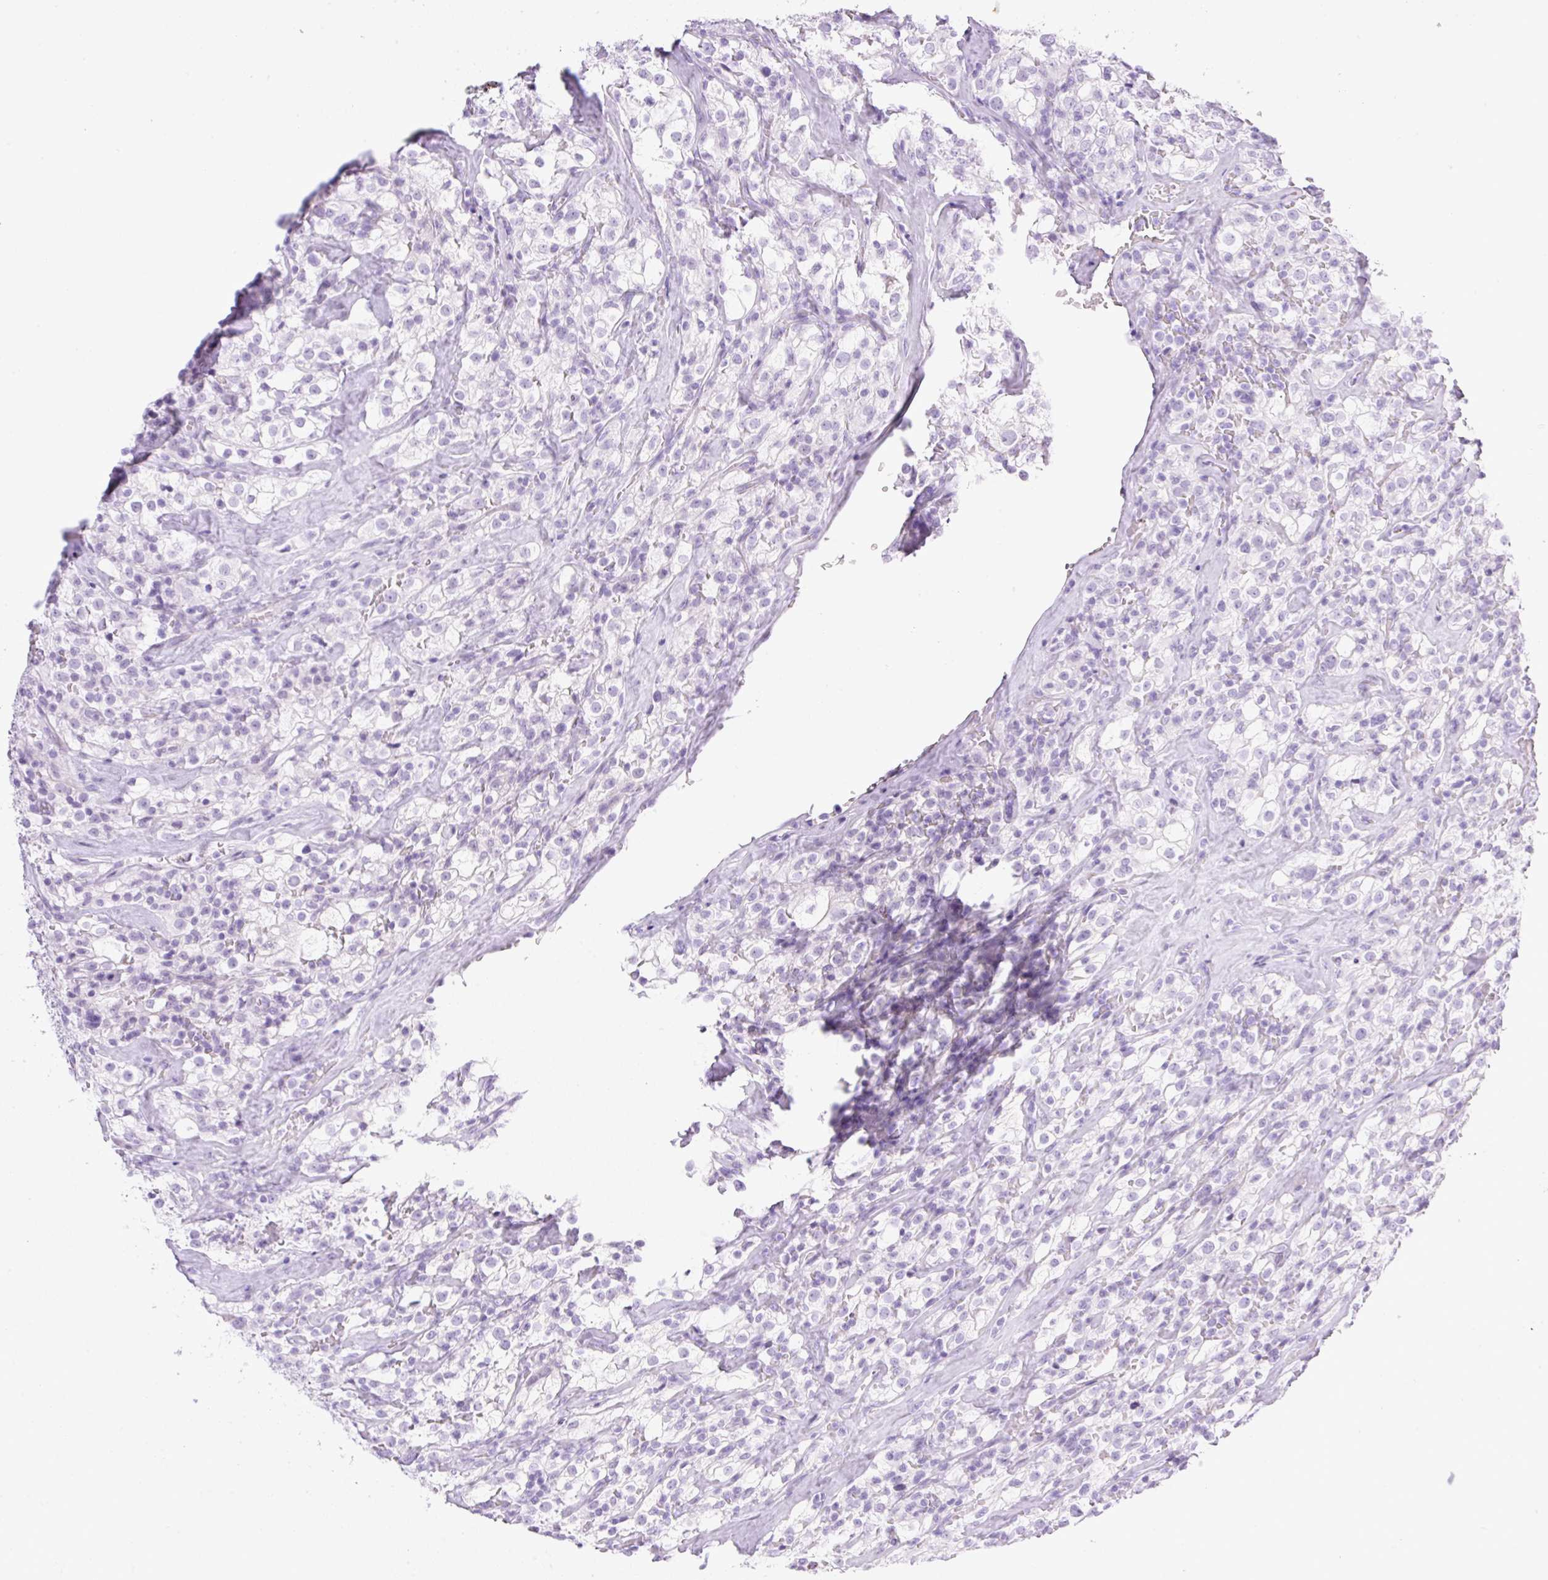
{"staining": {"intensity": "negative", "quantity": "none", "location": "none"}, "tissue": "renal cancer", "cell_type": "Tumor cells", "image_type": "cancer", "snomed": [{"axis": "morphology", "description": "Adenocarcinoma, NOS"}, {"axis": "topography", "description": "Kidney"}], "caption": "This is an immunohistochemistry (IHC) photomicrograph of human renal adenocarcinoma. There is no staining in tumor cells.", "gene": "SPRR4", "patient": {"sex": "female", "age": 74}}